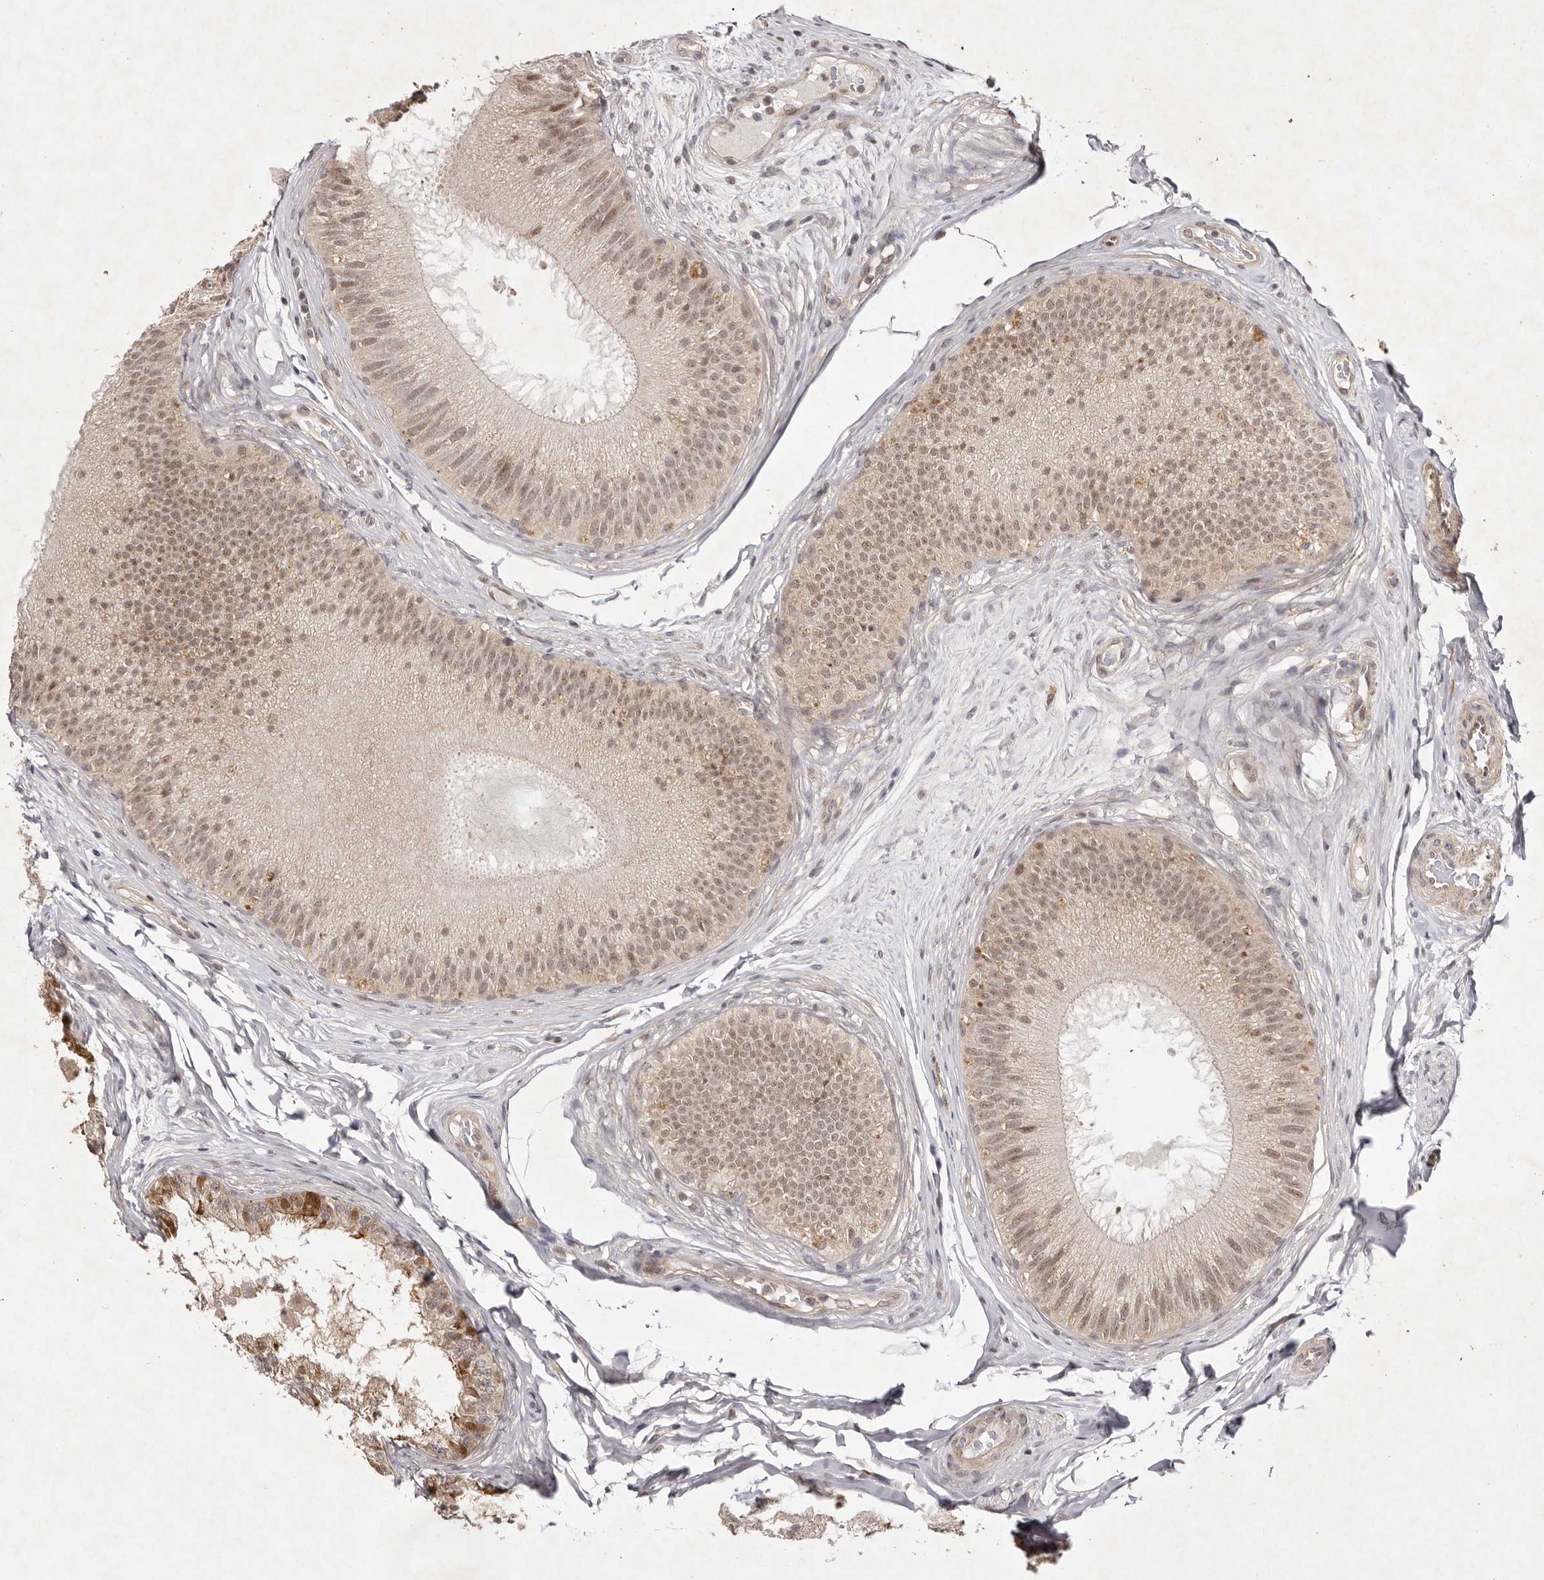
{"staining": {"intensity": "moderate", "quantity": ">75%", "location": "cytoplasmic/membranous,nuclear"}, "tissue": "epididymis", "cell_type": "Glandular cells", "image_type": "normal", "snomed": [{"axis": "morphology", "description": "Normal tissue, NOS"}, {"axis": "topography", "description": "Epididymis"}], "caption": "IHC of benign epididymis shows medium levels of moderate cytoplasmic/membranous,nuclear positivity in approximately >75% of glandular cells.", "gene": "BUD31", "patient": {"sex": "male", "age": 45}}